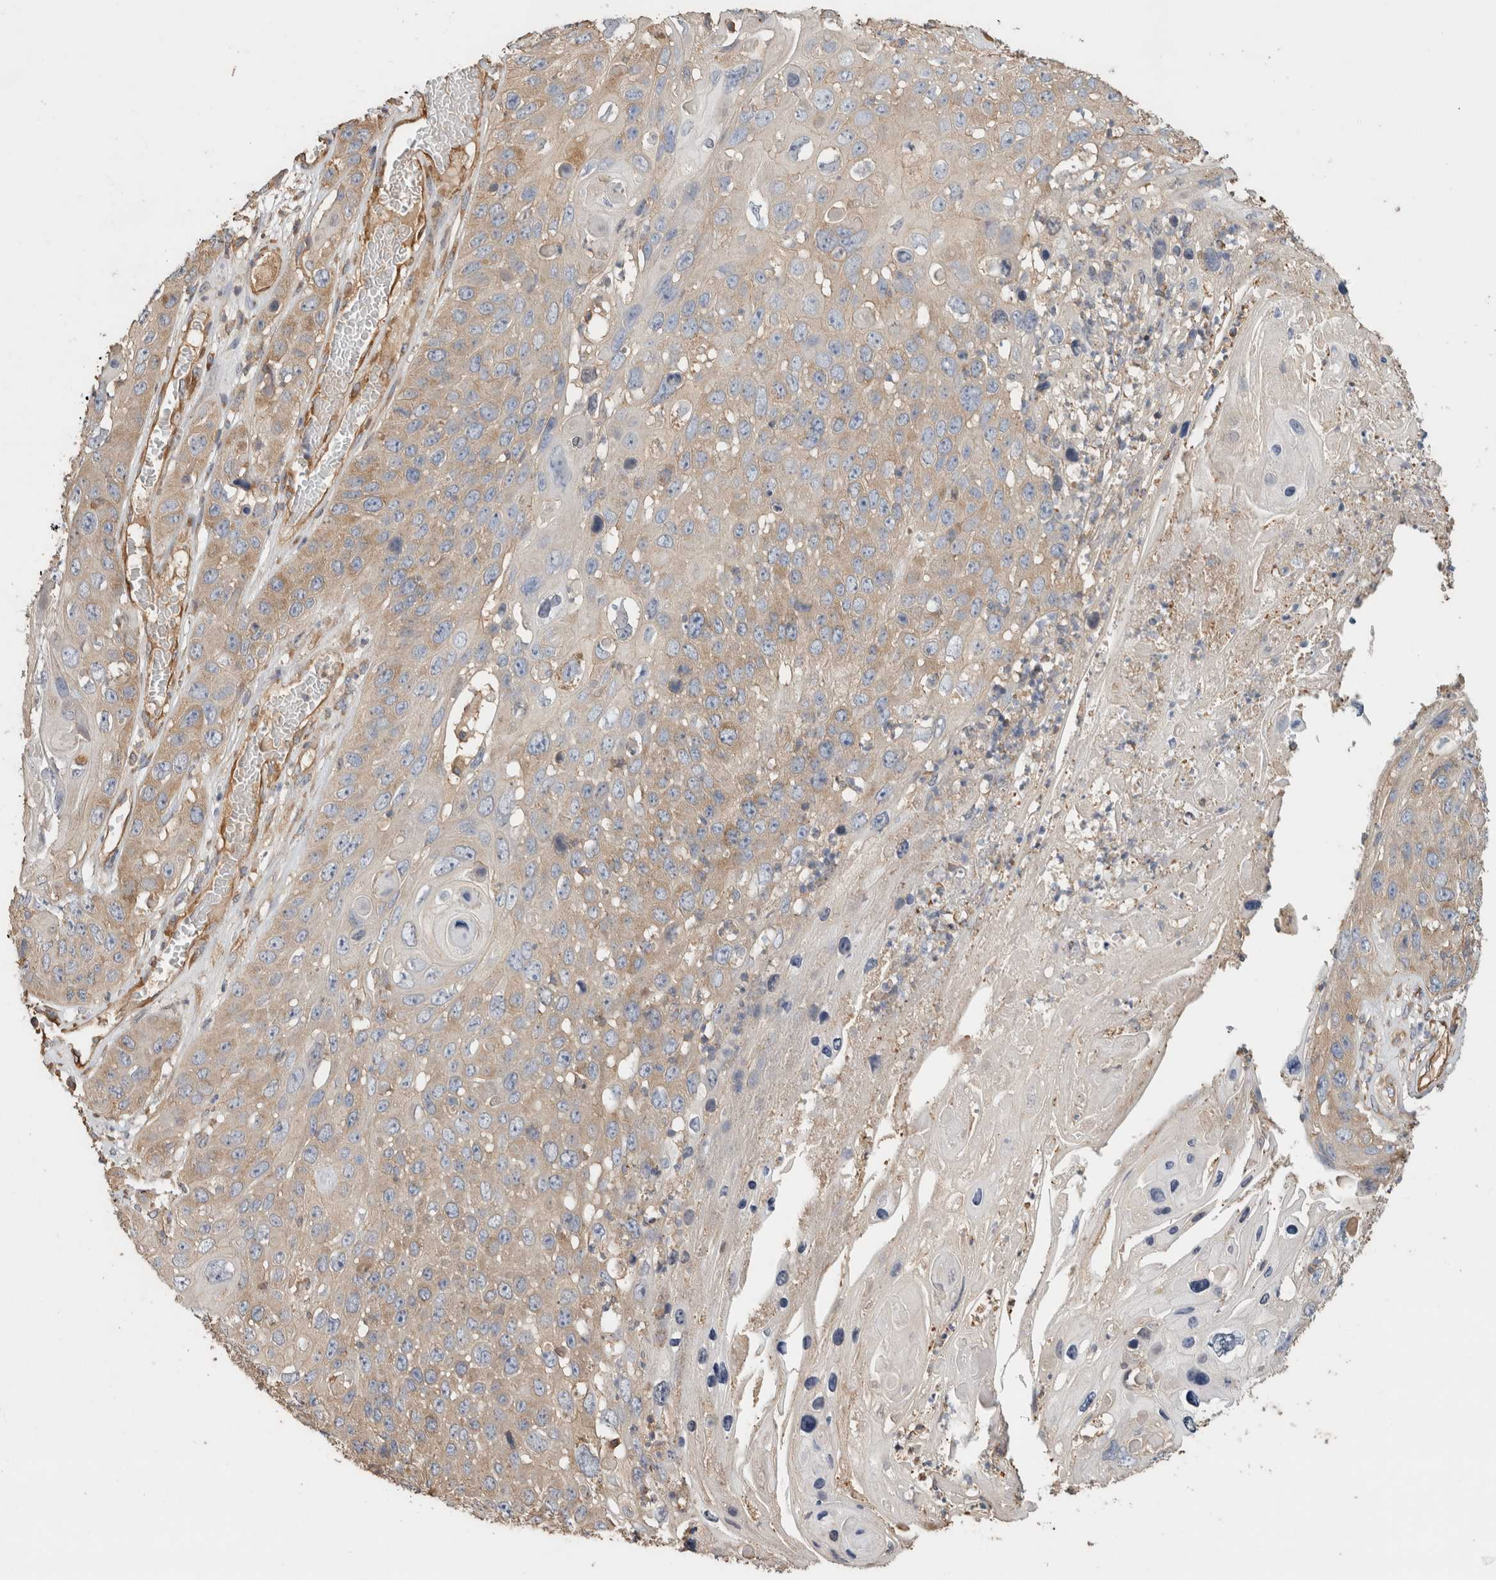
{"staining": {"intensity": "moderate", "quantity": ">75%", "location": "cytoplasmic/membranous"}, "tissue": "skin cancer", "cell_type": "Tumor cells", "image_type": "cancer", "snomed": [{"axis": "morphology", "description": "Squamous cell carcinoma, NOS"}, {"axis": "topography", "description": "Skin"}], "caption": "Immunohistochemical staining of skin cancer shows medium levels of moderate cytoplasmic/membranous protein positivity in approximately >75% of tumor cells. (Stains: DAB (3,3'-diaminobenzidine) in brown, nuclei in blue, Microscopy: brightfield microscopy at high magnification).", "gene": "EIF4G3", "patient": {"sex": "male", "age": 55}}